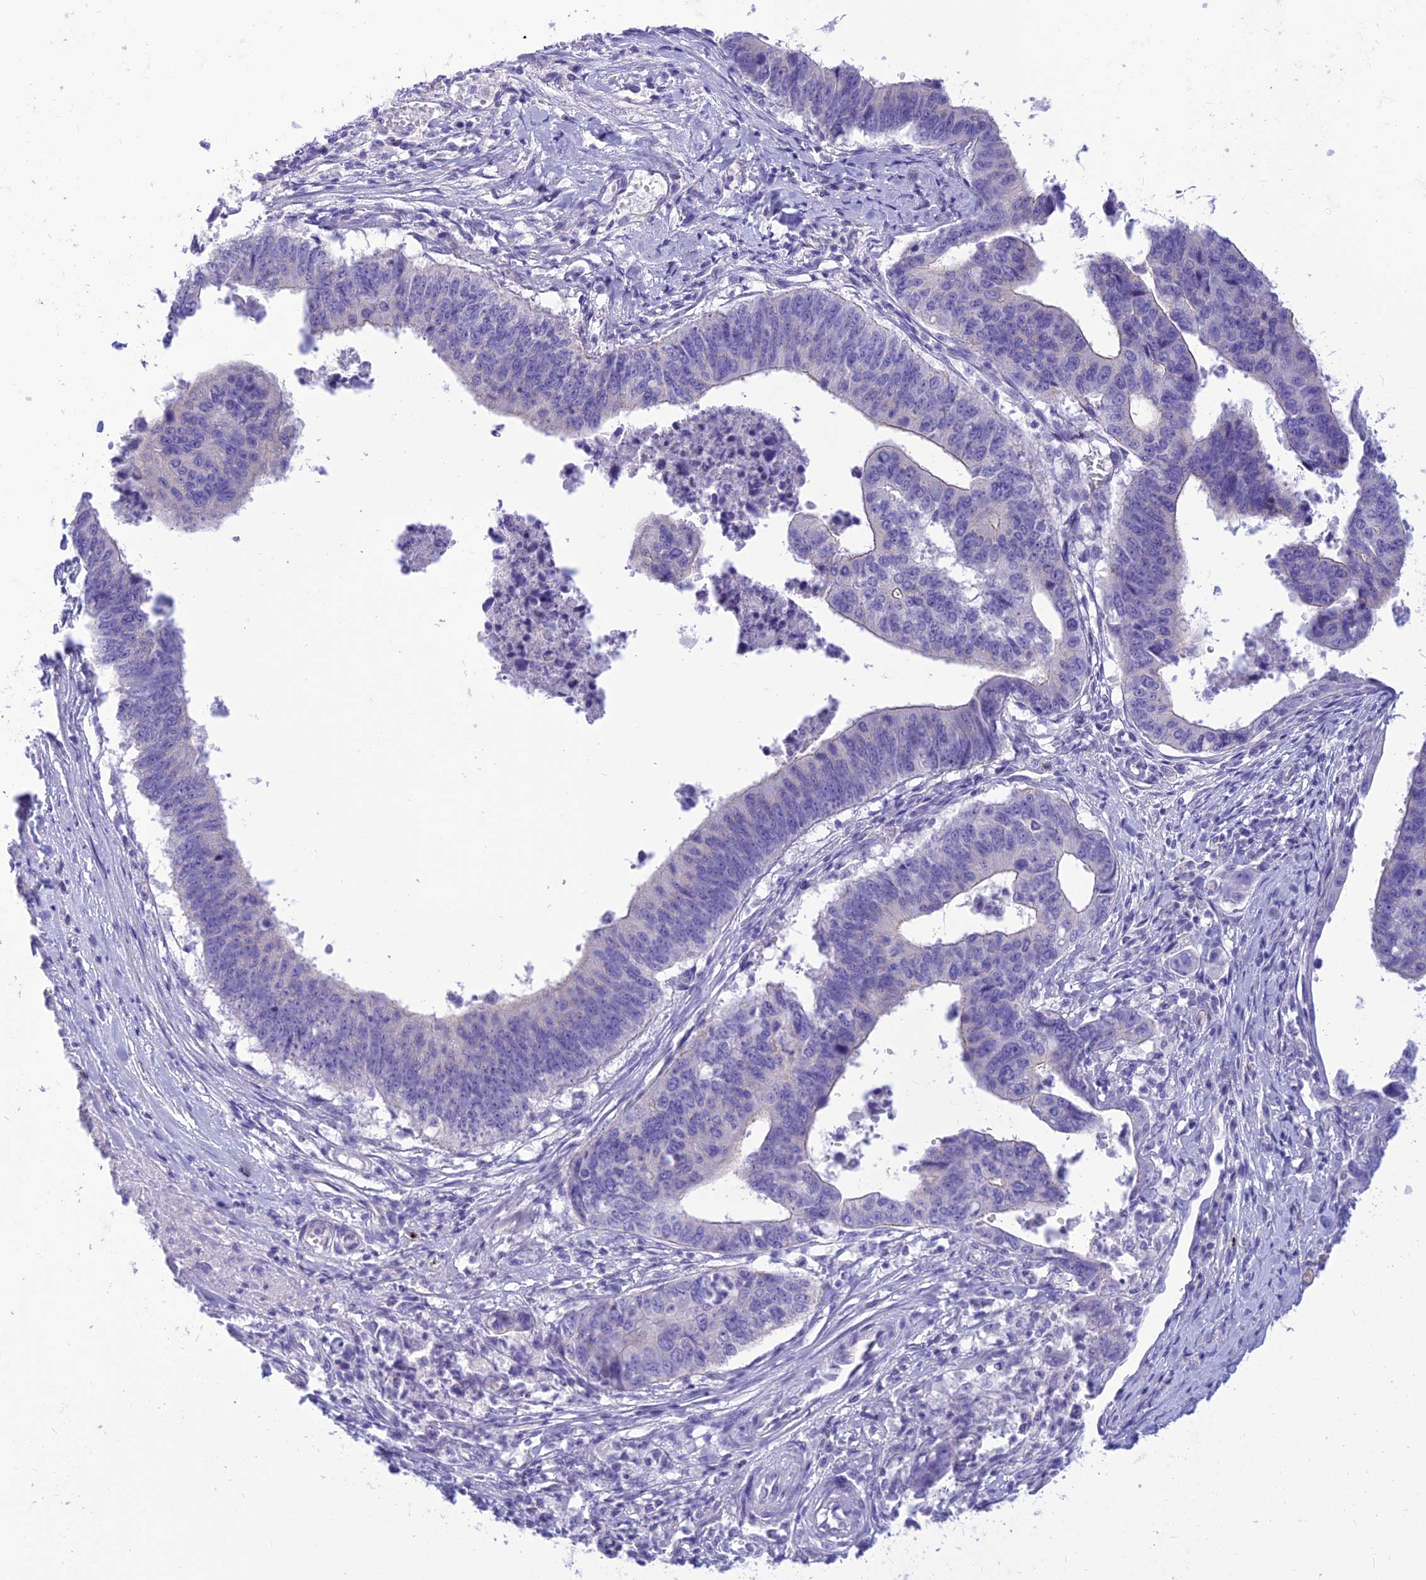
{"staining": {"intensity": "negative", "quantity": "none", "location": "none"}, "tissue": "stomach cancer", "cell_type": "Tumor cells", "image_type": "cancer", "snomed": [{"axis": "morphology", "description": "Adenocarcinoma, NOS"}, {"axis": "topography", "description": "Stomach"}], "caption": "Stomach cancer stained for a protein using immunohistochemistry (IHC) exhibits no positivity tumor cells.", "gene": "DHDH", "patient": {"sex": "male", "age": 59}}